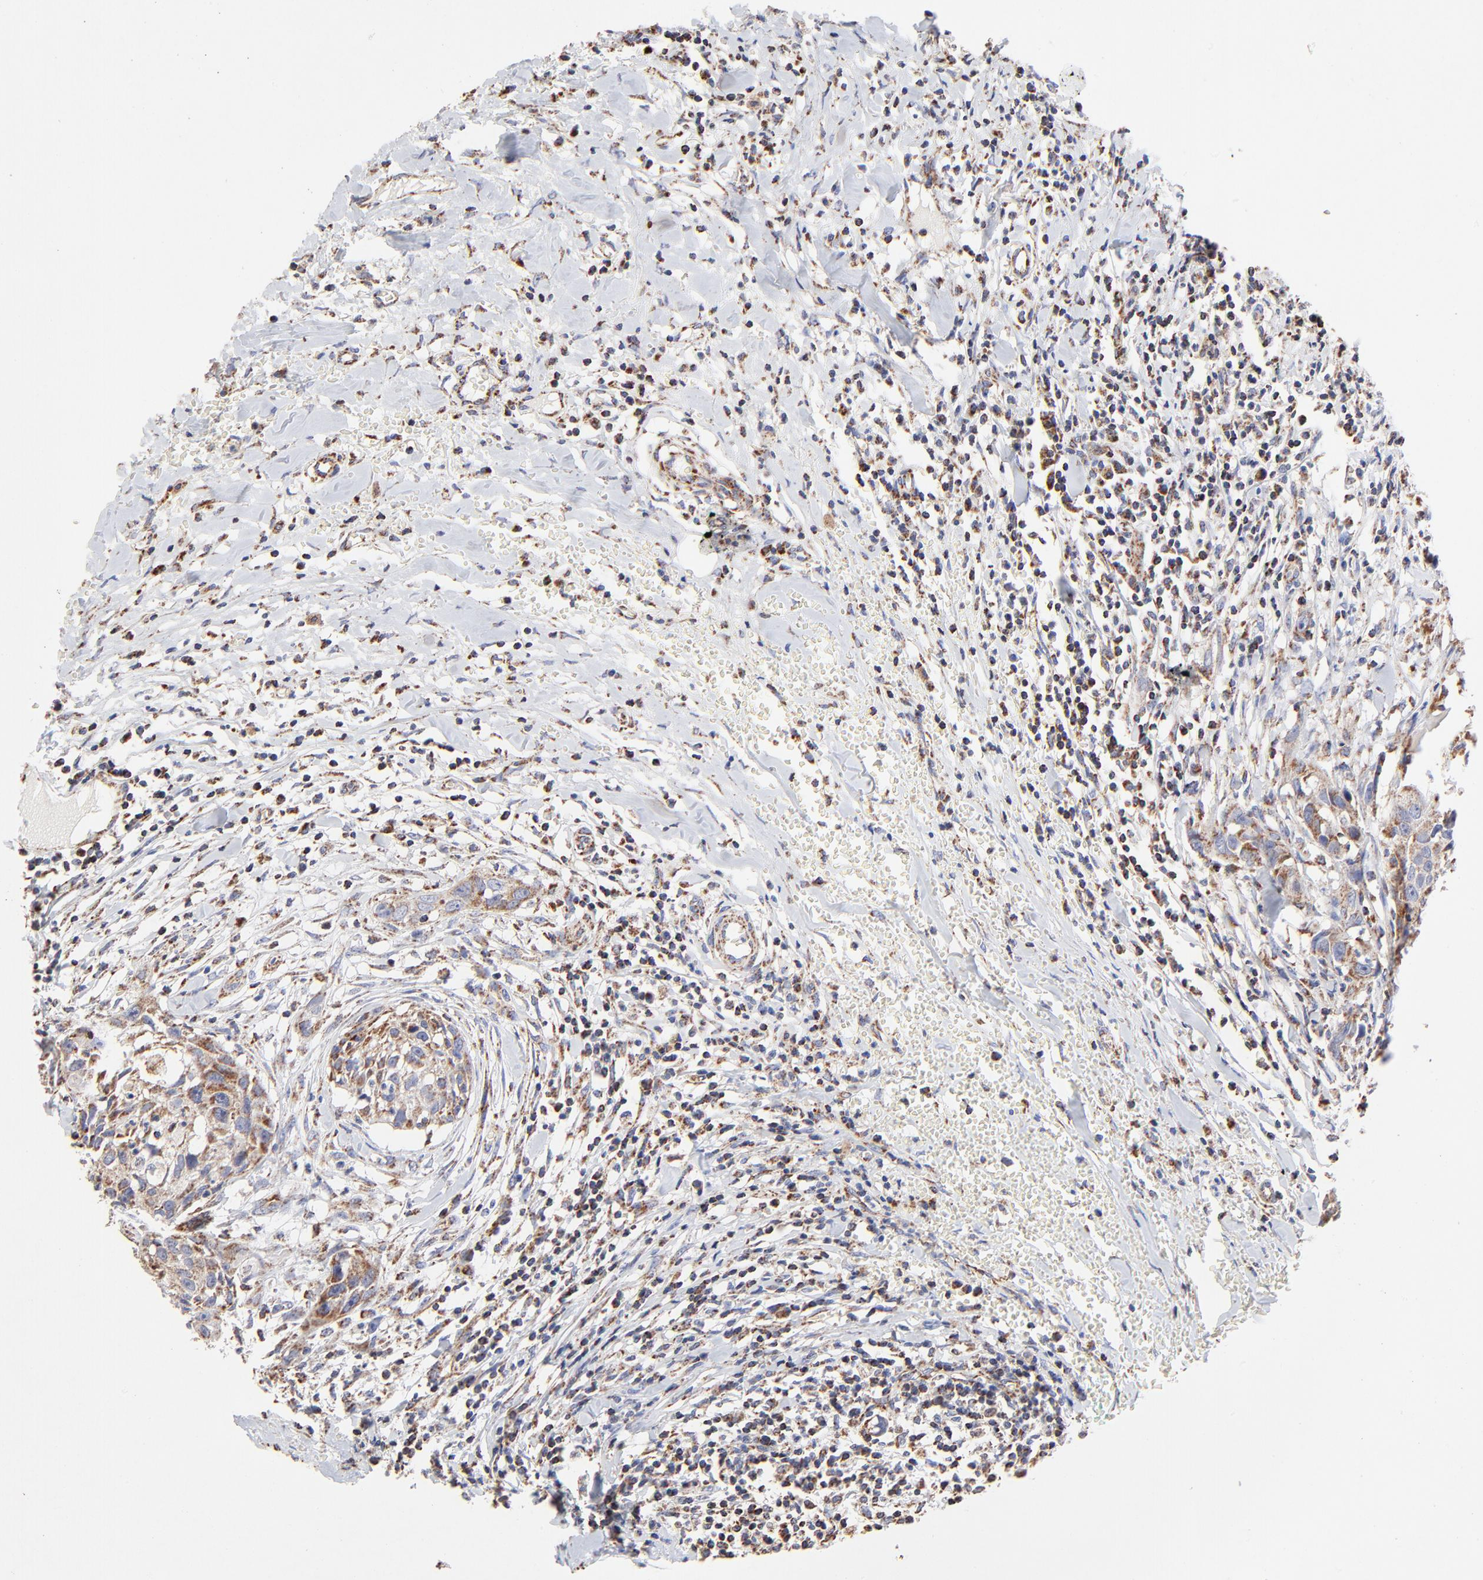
{"staining": {"intensity": "weak", "quantity": ">75%", "location": "cytoplasmic/membranous"}, "tissue": "head and neck cancer", "cell_type": "Tumor cells", "image_type": "cancer", "snomed": [{"axis": "morphology", "description": "Squamous cell carcinoma, NOS"}, {"axis": "topography", "description": "Head-Neck"}], "caption": "Human head and neck cancer stained with a brown dye exhibits weak cytoplasmic/membranous positive expression in approximately >75% of tumor cells.", "gene": "SSBP1", "patient": {"sex": "male", "age": 64}}